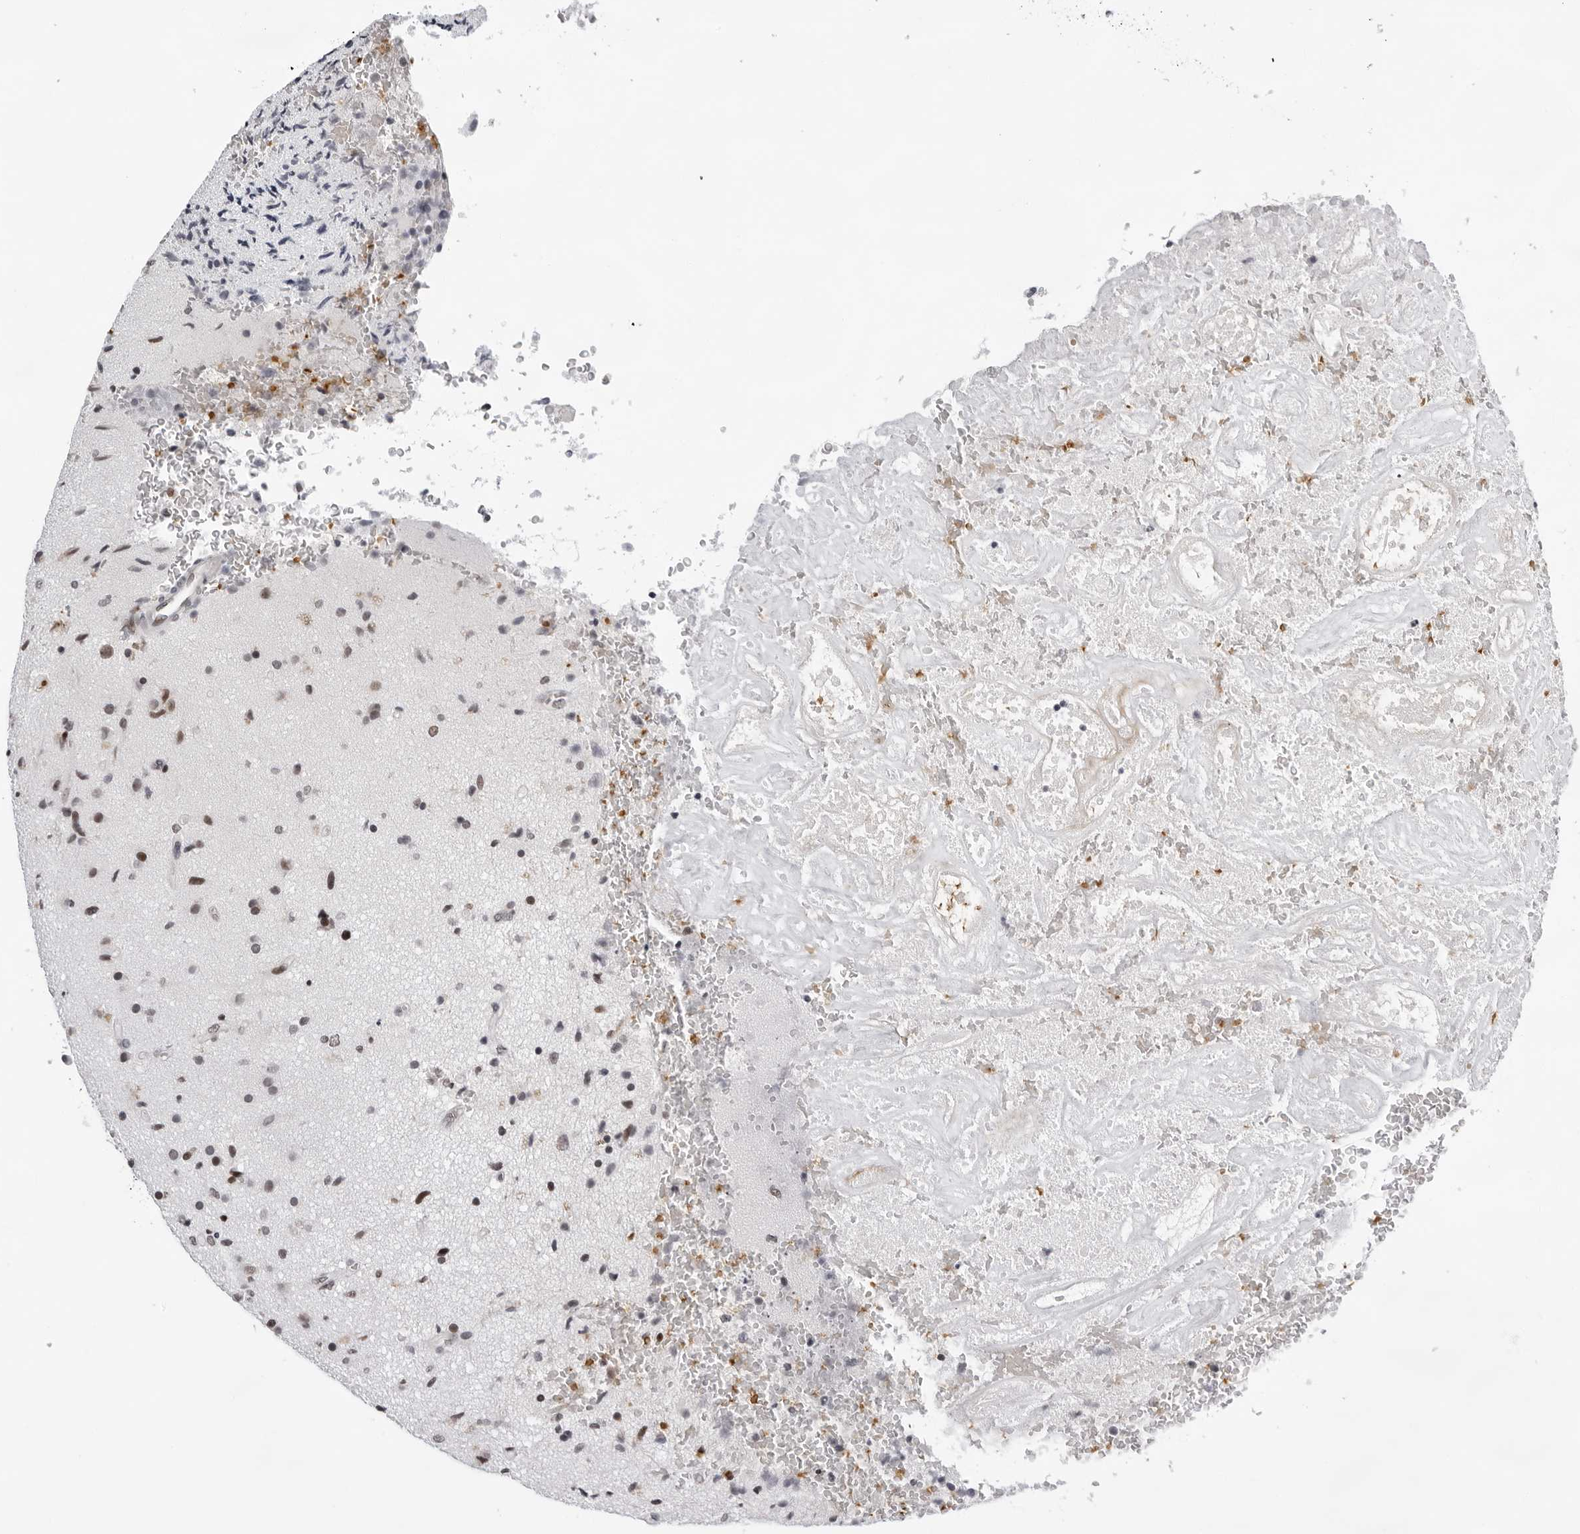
{"staining": {"intensity": "moderate", "quantity": "<25%", "location": "nuclear"}, "tissue": "glioma", "cell_type": "Tumor cells", "image_type": "cancer", "snomed": [{"axis": "morphology", "description": "Glioma, malignant, High grade"}, {"axis": "topography", "description": "Brain"}], "caption": "Protein staining demonstrates moderate nuclear positivity in about <25% of tumor cells in glioma. (IHC, brightfield microscopy, high magnification).", "gene": "USP1", "patient": {"sex": "male", "age": 72}}